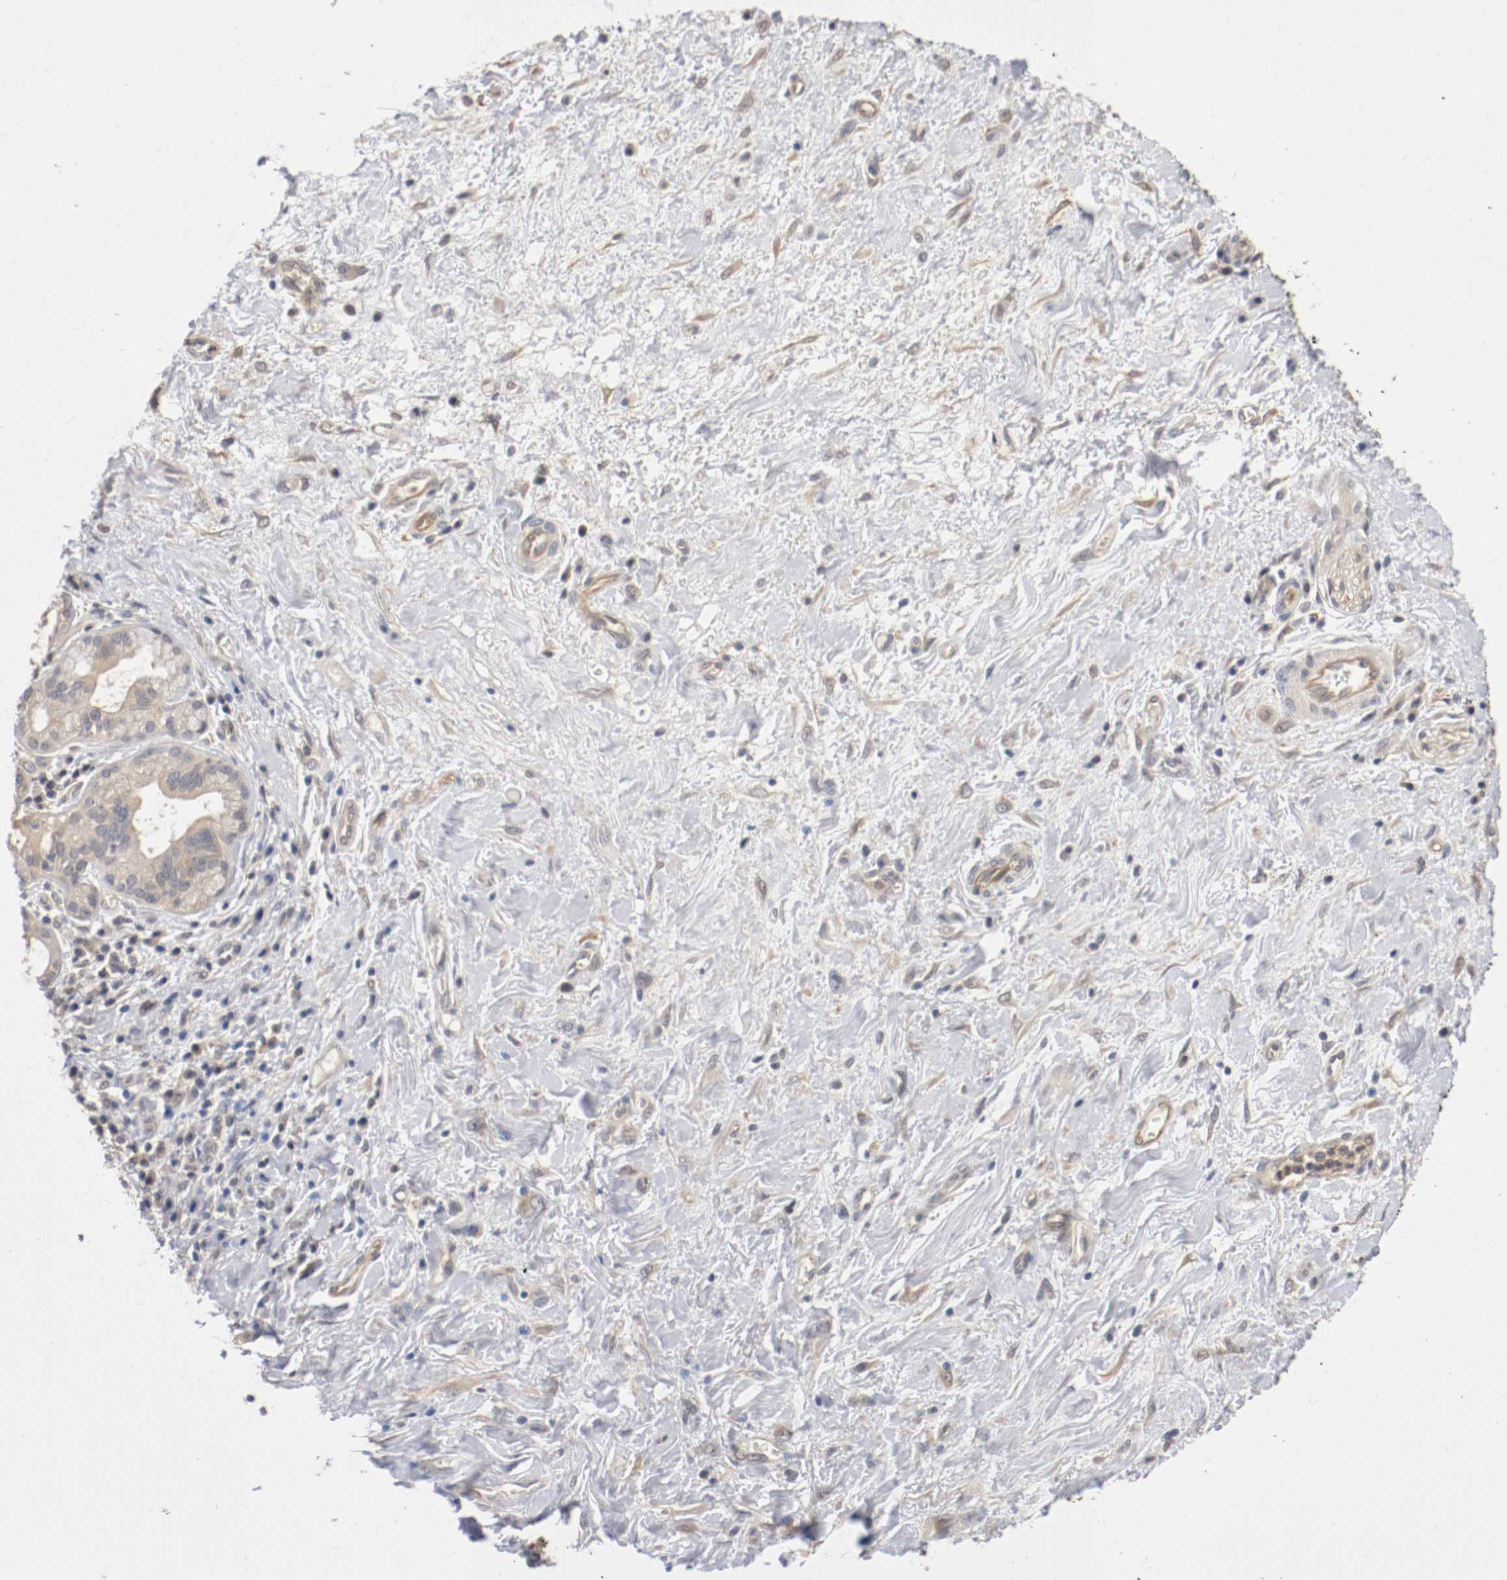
{"staining": {"intensity": "weak", "quantity": "25%-75%", "location": "cytoplasmic/membranous"}, "tissue": "pancreatic cancer", "cell_type": "Tumor cells", "image_type": "cancer", "snomed": [{"axis": "morphology", "description": "Adenocarcinoma, NOS"}, {"axis": "topography", "description": "Pancreas"}], "caption": "The micrograph exhibits a brown stain indicating the presence of a protein in the cytoplasmic/membranous of tumor cells in pancreatic adenocarcinoma.", "gene": "RBM23", "patient": {"sex": "female", "age": 73}}